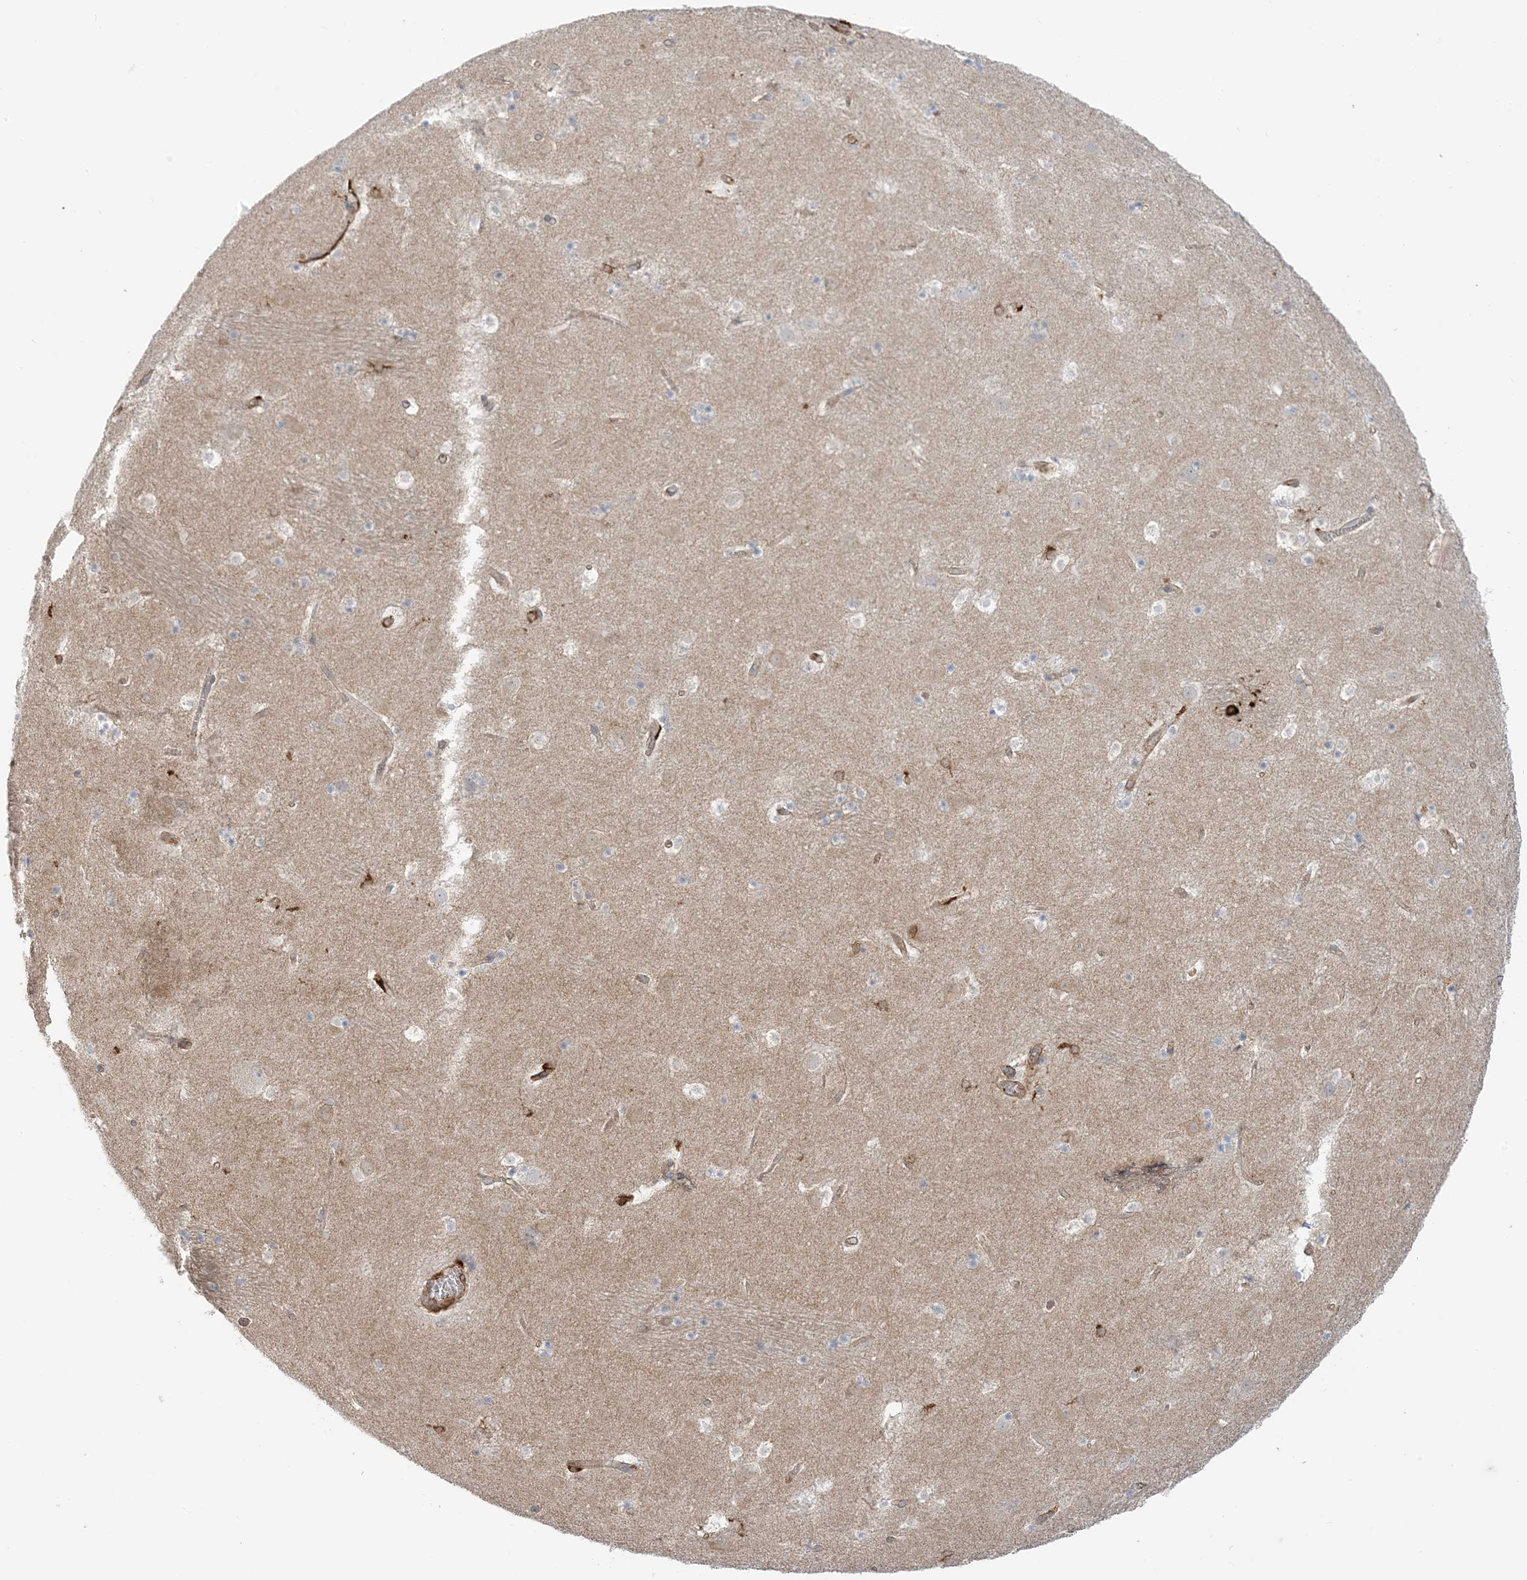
{"staining": {"intensity": "moderate", "quantity": "<25%", "location": "cytoplasmic/membranous"}, "tissue": "caudate", "cell_type": "Glial cells", "image_type": "normal", "snomed": [{"axis": "morphology", "description": "Normal tissue, NOS"}, {"axis": "topography", "description": "Lateral ventricle wall"}], "caption": "Caudate stained for a protein reveals moderate cytoplasmic/membranous positivity in glial cells.", "gene": "ICMT", "patient": {"sex": "male", "age": 45}}